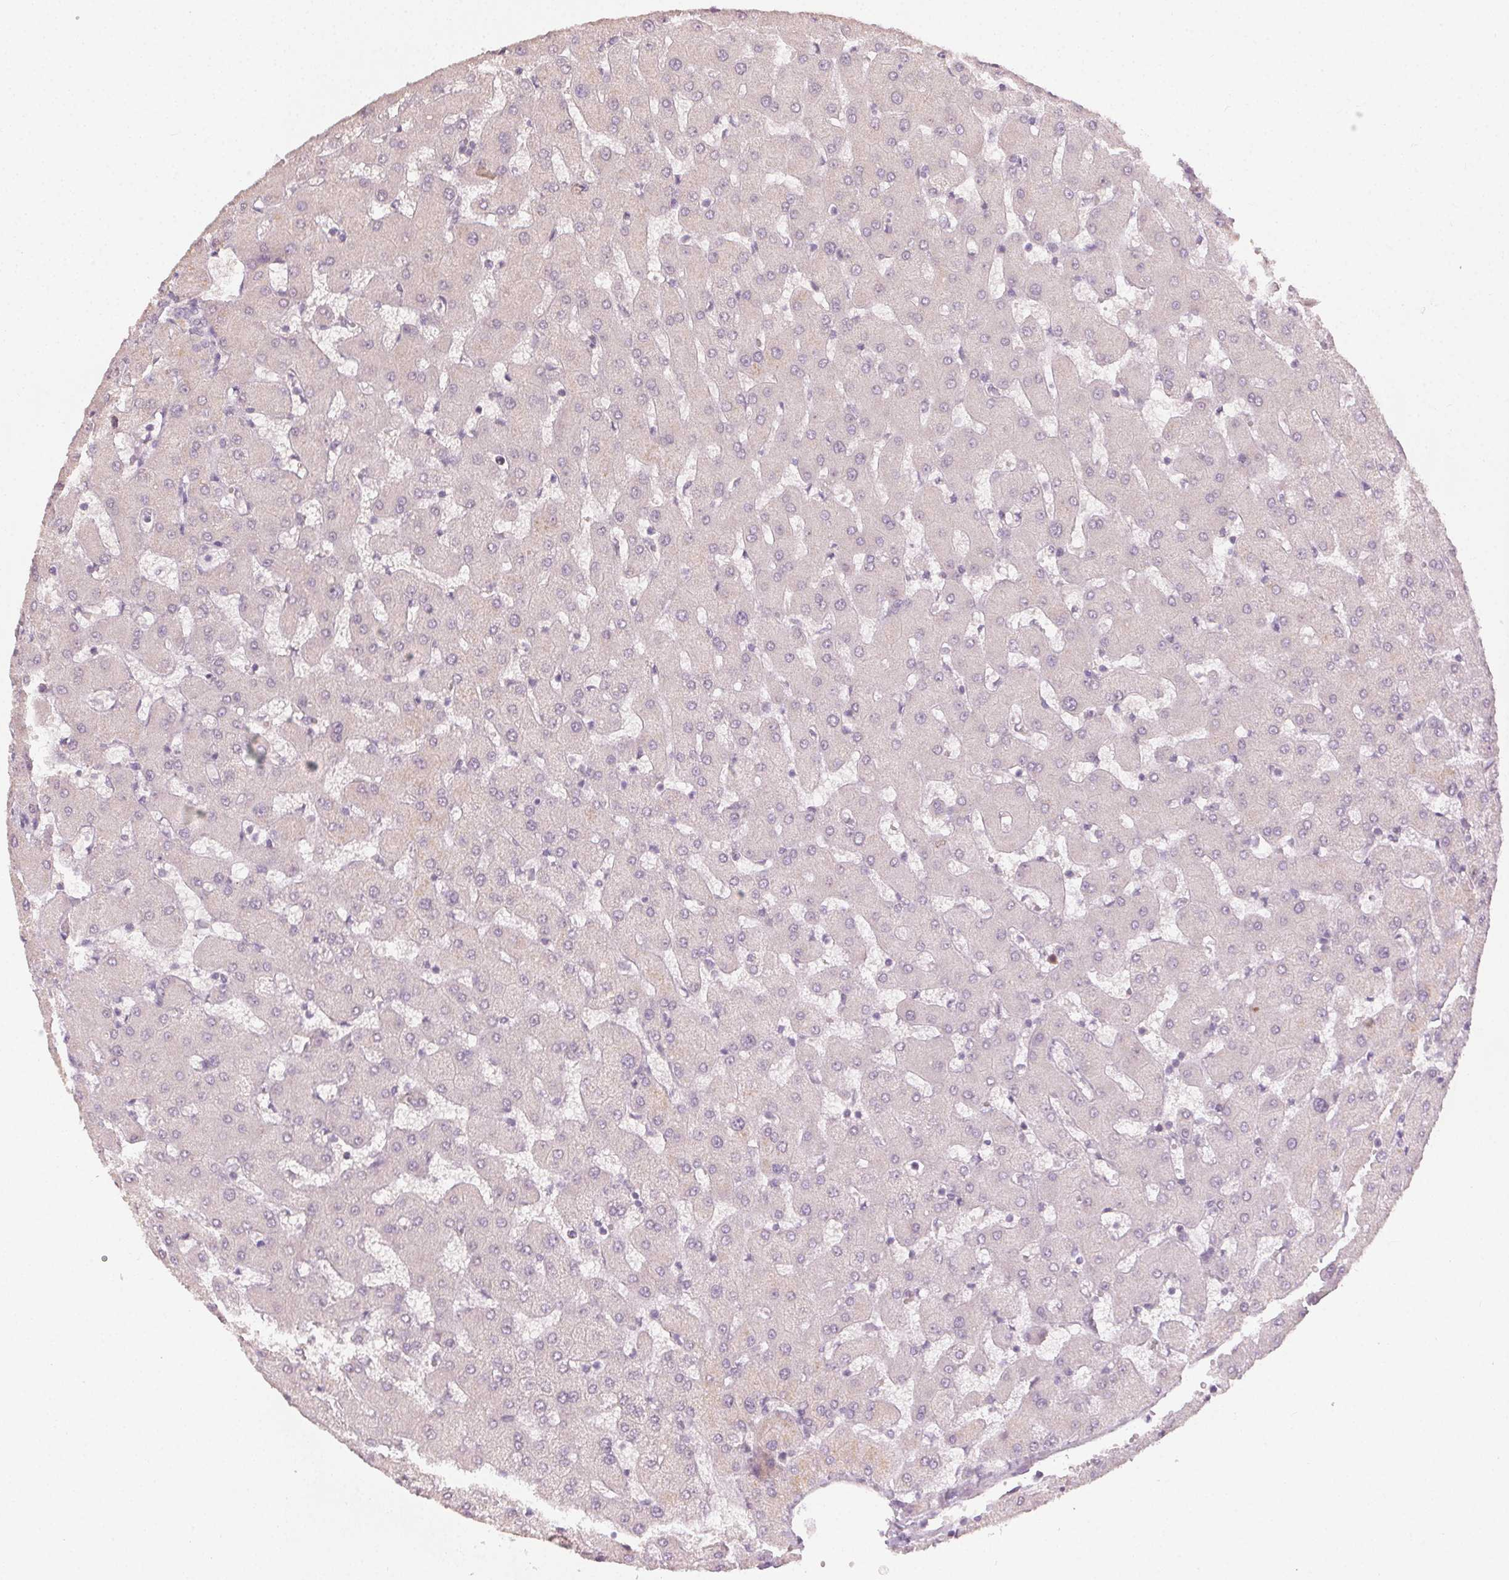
{"staining": {"intensity": "negative", "quantity": "none", "location": "none"}, "tissue": "liver", "cell_type": "Cholangiocytes", "image_type": "normal", "snomed": [{"axis": "morphology", "description": "Normal tissue, NOS"}, {"axis": "topography", "description": "Liver"}], "caption": "IHC photomicrograph of benign human liver stained for a protein (brown), which reveals no positivity in cholangiocytes. The staining was performed using DAB to visualize the protein expression in brown, while the nuclei were stained in blue with hematoxylin (Magnification: 20x).", "gene": "ANLN", "patient": {"sex": "female", "age": 63}}